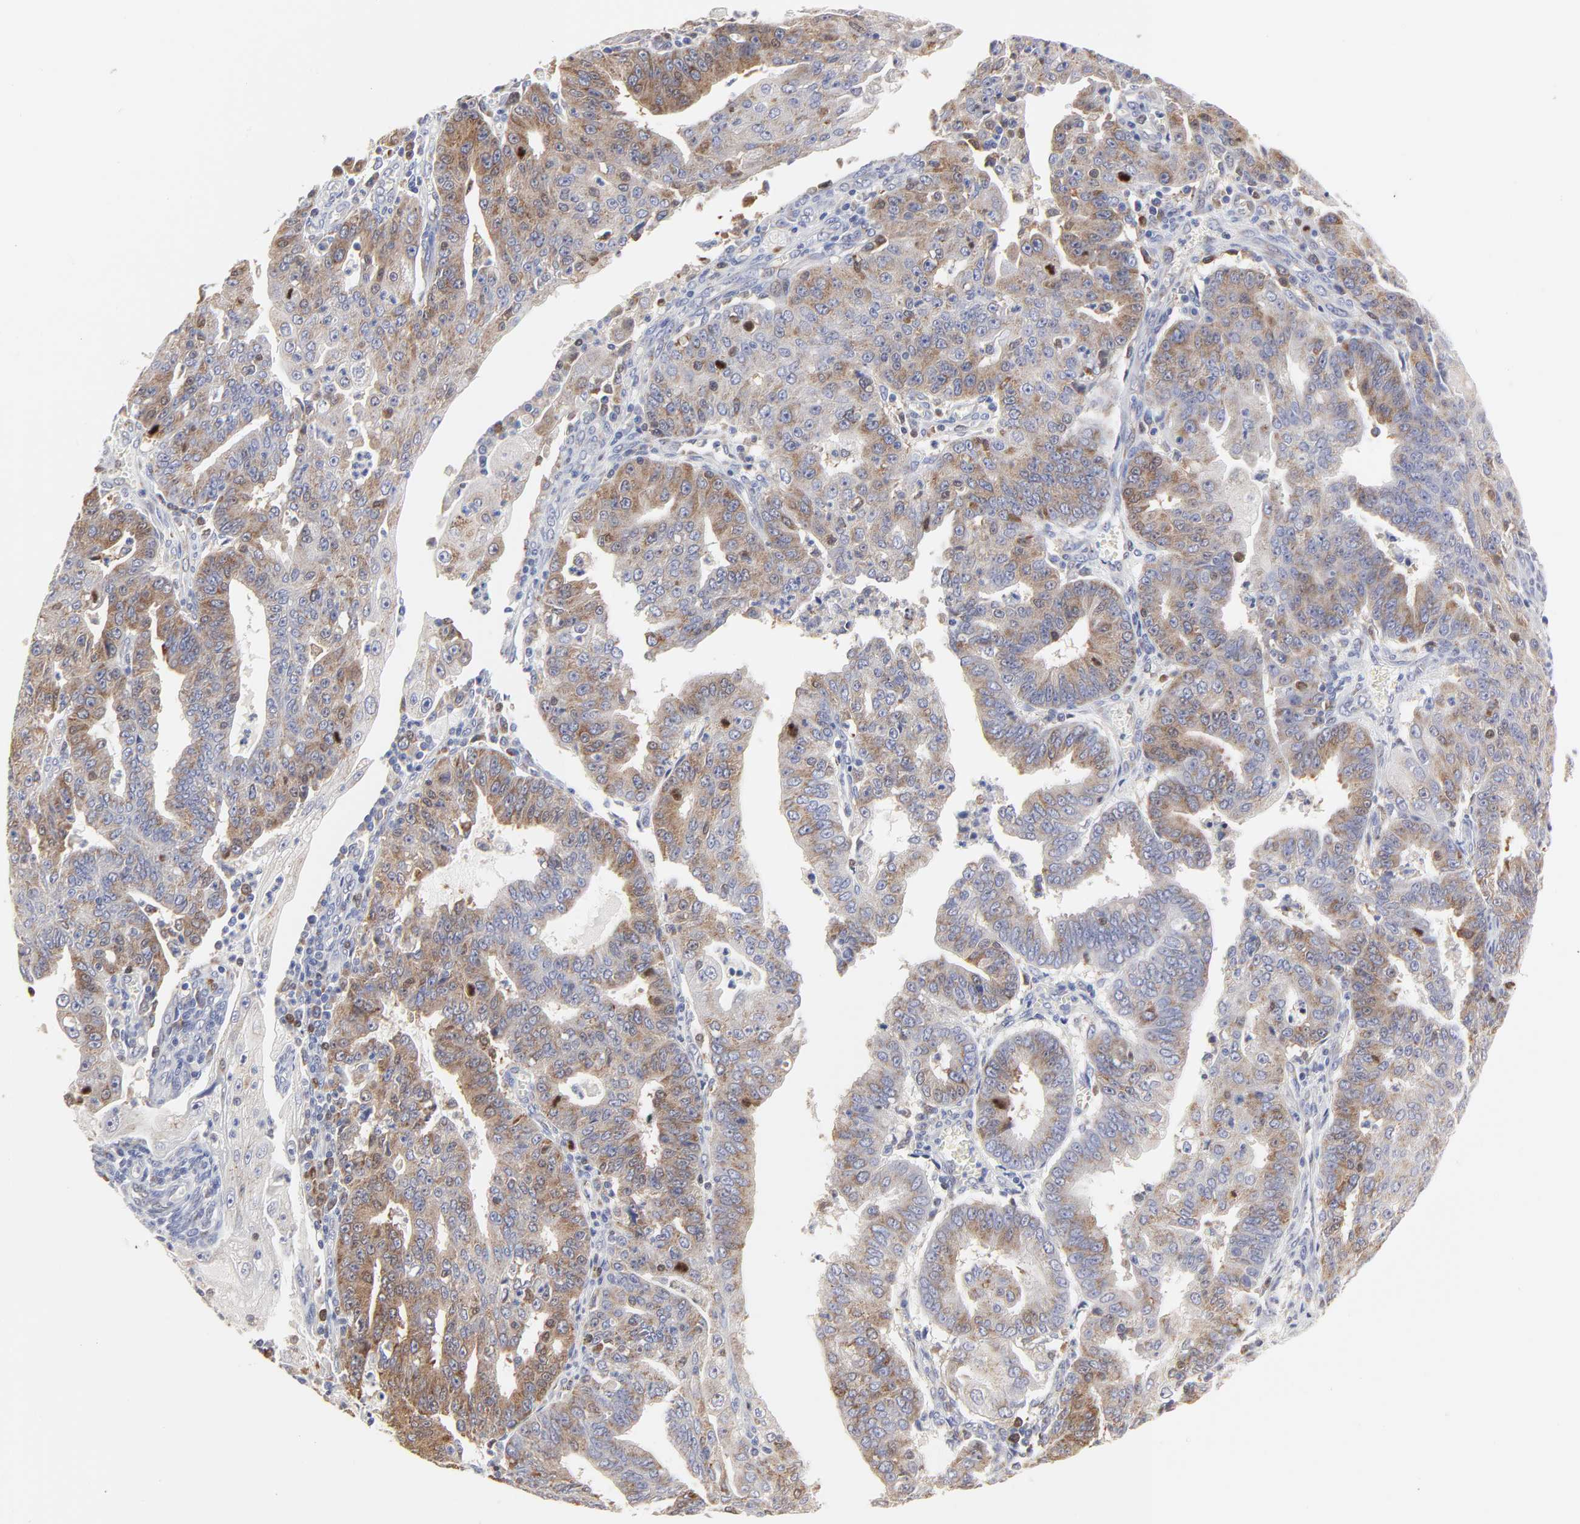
{"staining": {"intensity": "moderate", "quantity": "25%-75%", "location": "cytoplasmic/membranous"}, "tissue": "endometrial cancer", "cell_type": "Tumor cells", "image_type": "cancer", "snomed": [{"axis": "morphology", "description": "Adenocarcinoma, NOS"}, {"axis": "topography", "description": "Endometrium"}], "caption": "A medium amount of moderate cytoplasmic/membranous staining is seen in about 25%-75% of tumor cells in endometrial adenocarcinoma tissue. Nuclei are stained in blue.", "gene": "NCAPH", "patient": {"sex": "female", "age": 56}}